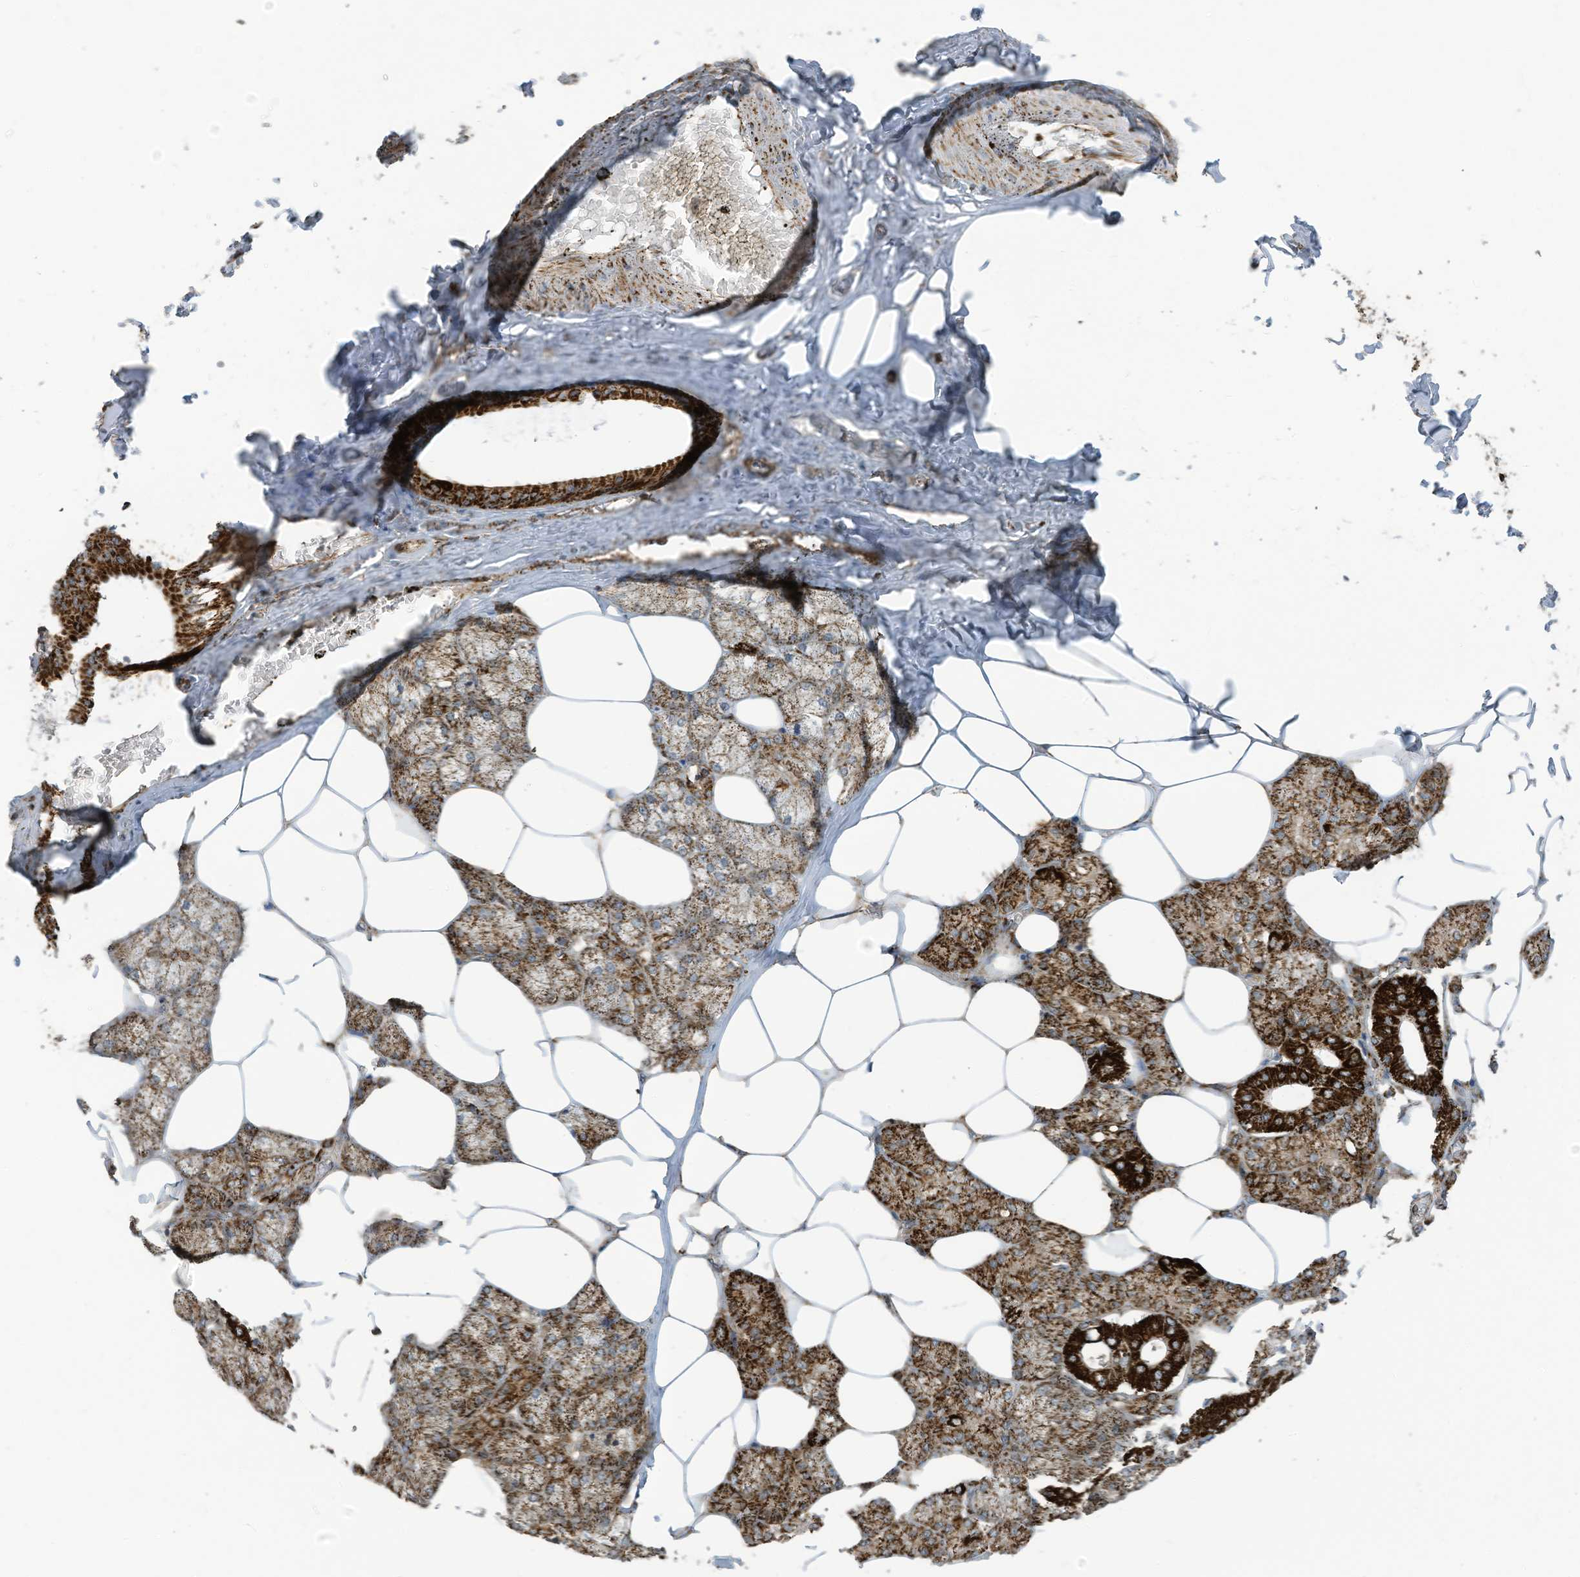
{"staining": {"intensity": "strong", "quantity": ">75%", "location": "cytoplasmic/membranous"}, "tissue": "salivary gland", "cell_type": "Glandular cells", "image_type": "normal", "snomed": [{"axis": "morphology", "description": "Normal tissue, NOS"}, {"axis": "topography", "description": "Salivary gland"}], "caption": "Approximately >75% of glandular cells in normal human salivary gland exhibit strong cytoplasmic/membranous protein staining as visualized by brown immunohistochemical staining.", "gene": "COX10", "patient": {"sex": "male", "age": 62}}